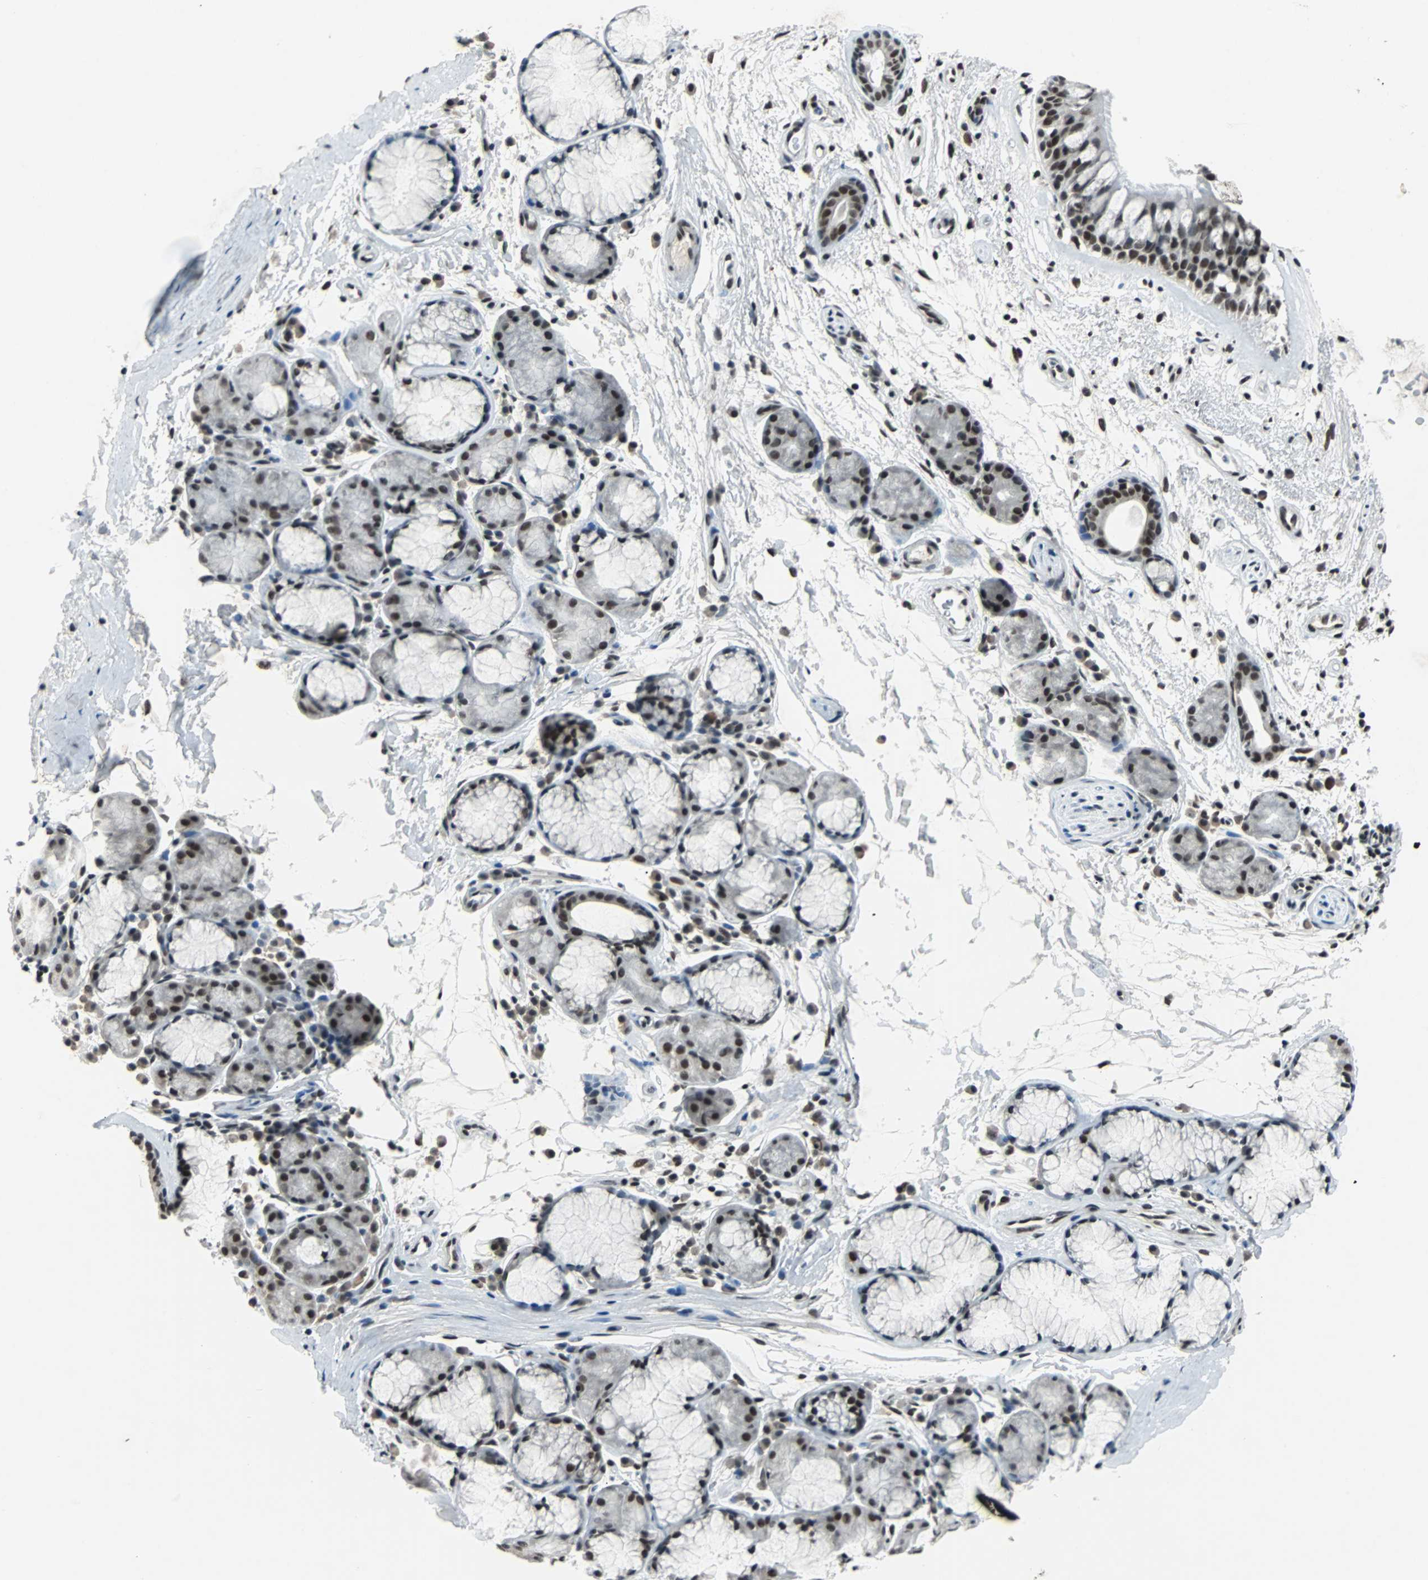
{"staining": {"intensity": "moderate", "quantity": ">75%", "location": "nuclear"}, "tissue": "bronchus", "cell_type": "Respiratory epithelial cells", "image_type": "normal", "snomed": [{"axis": "morphology", "description": "Normal tissue, NOS"}, {"axis": "topography", "description": "Bronchus"}], "caption": "Approximately >75% of respiratory epithelial cells in benign human bronchus demonstrate moderate nuclear protein staining as visualized by brown immunohistochemical staining.", "gene": "GATAD2A", "patient": {"sex": "female", "age": 54}}